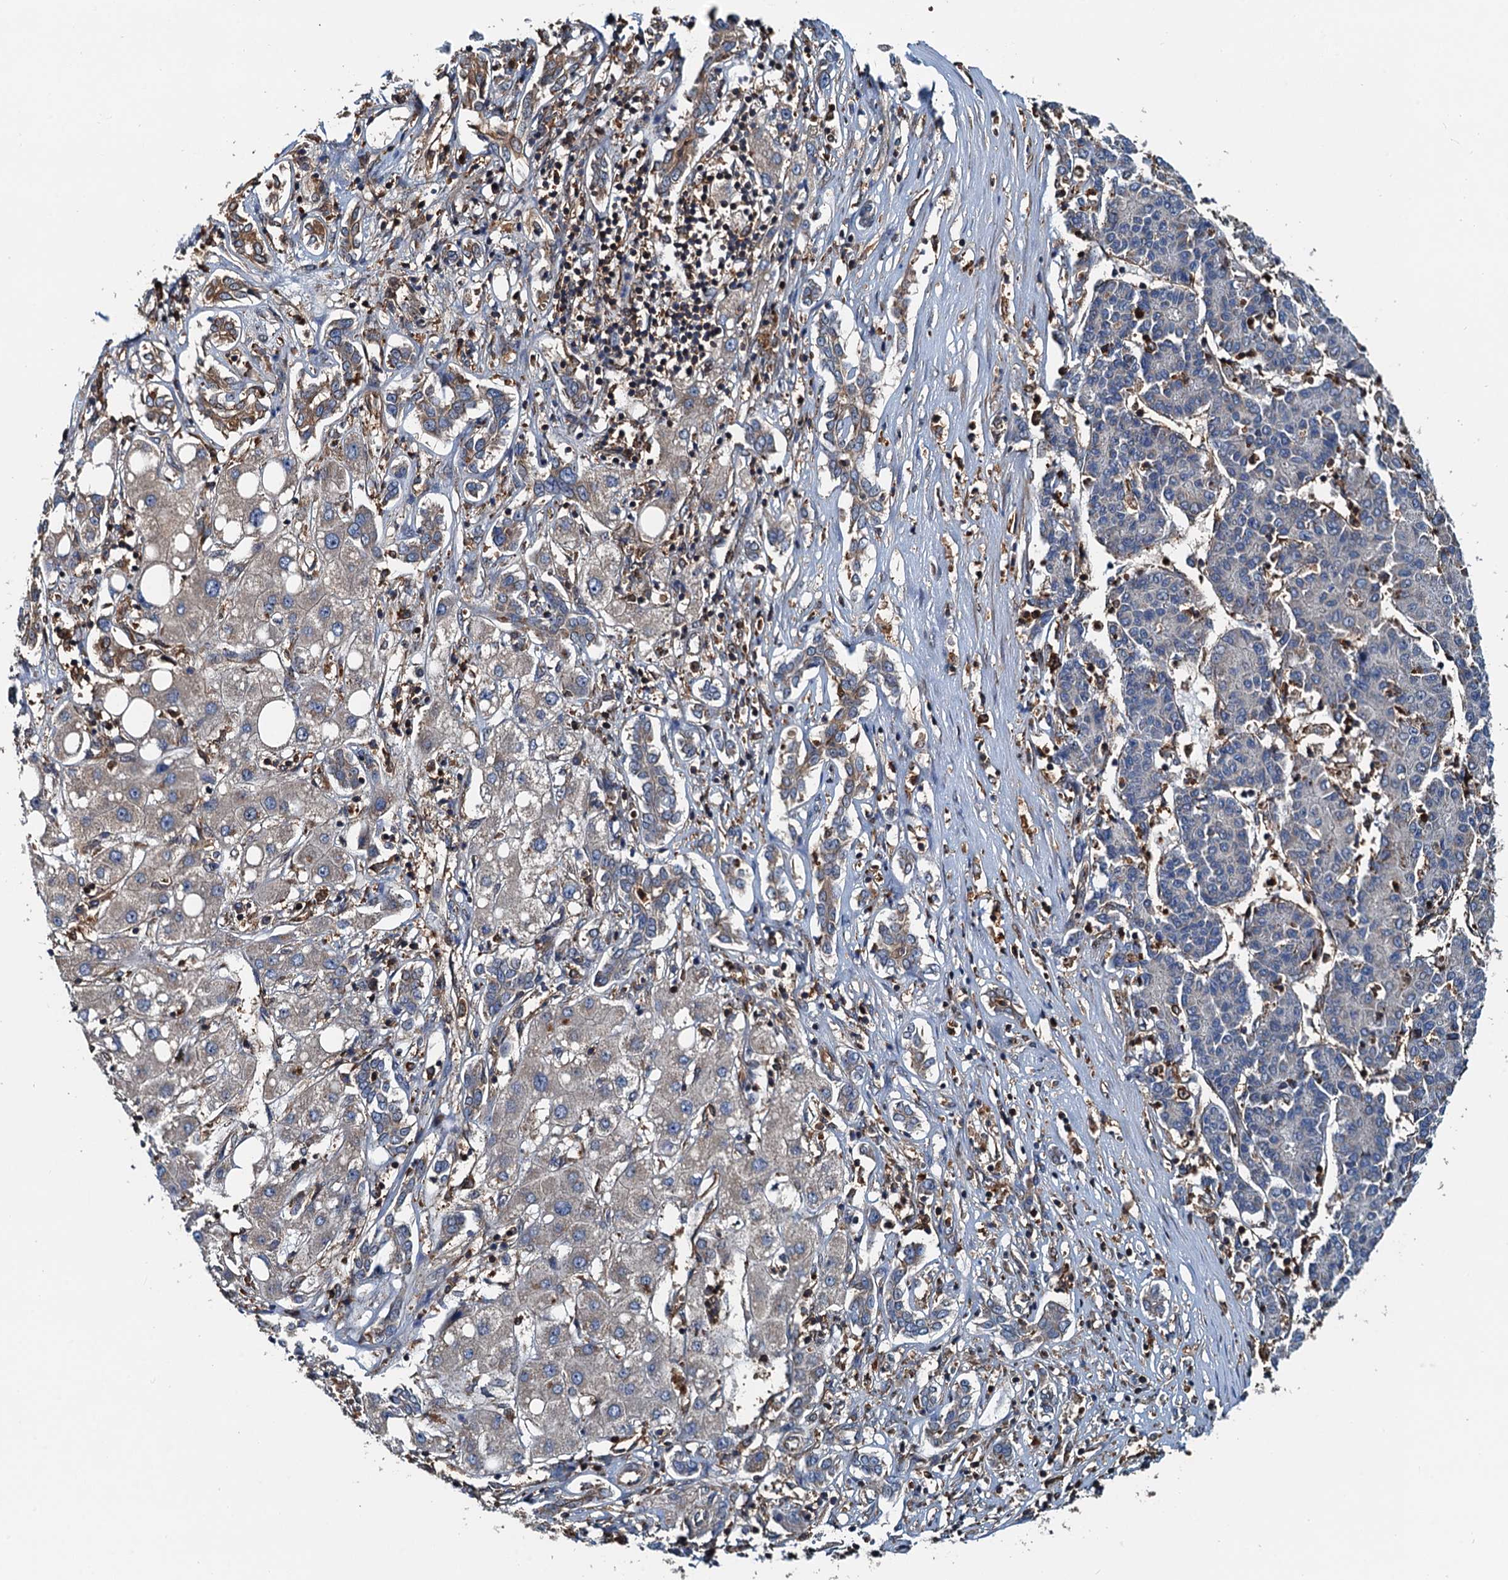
{"staining": {"intensity": "negative", "quantity": "none", "location": "none"}, "tissue": "liver cancer", "cell_type": "Tumor cells", "image_type": "cancer", "snomed": [{"axis": "morphology", "description": "Carcinoma, Hepatocellular, NOS"}, {"axis": "topography", "description": "Liver"}], "caption": "The micrograph demonstrates no significant staining in tumor cells of liver cancer.", "gene": "USP6NL", "patient": {"sex": "male", "age": 65}}